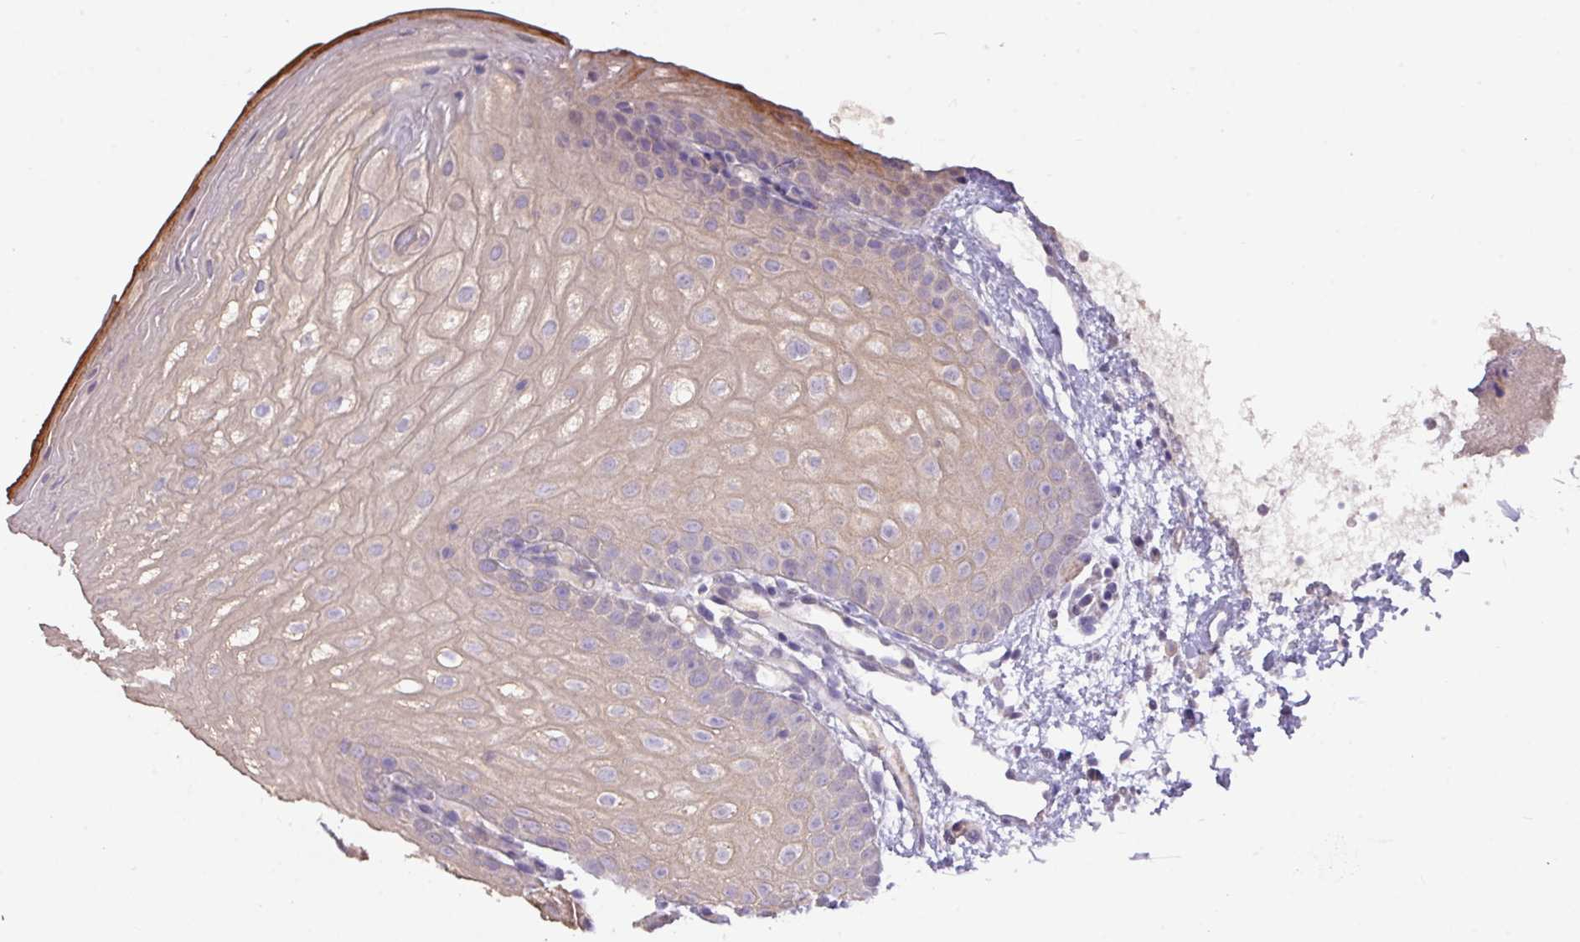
{"staining": {"intensity": "weak", "quantity": "<25%", "location": "cytoplasmic/membranous"}, "tissue": "oral mucosa", "cell_type": "Squamous epithelial cells", "image_type": "normal", "snomed": [{"axis": "morphology", "description": "Normal tissue, NOS"}, {"axis": "topography", "description": "Oral tissue"}], "caption": "Squamous epithelial cells are negative for protein expression in normal human oral mucosa. The staining was performed using DAB (3,3'-diaminobenzidine) to visualize the protein expression in brown, while the nuclei were stained in blue with hematoxylin (Magnification: 20x).", "gene": "PRADC1", "patient": {"sex": "female", "age": 67}}